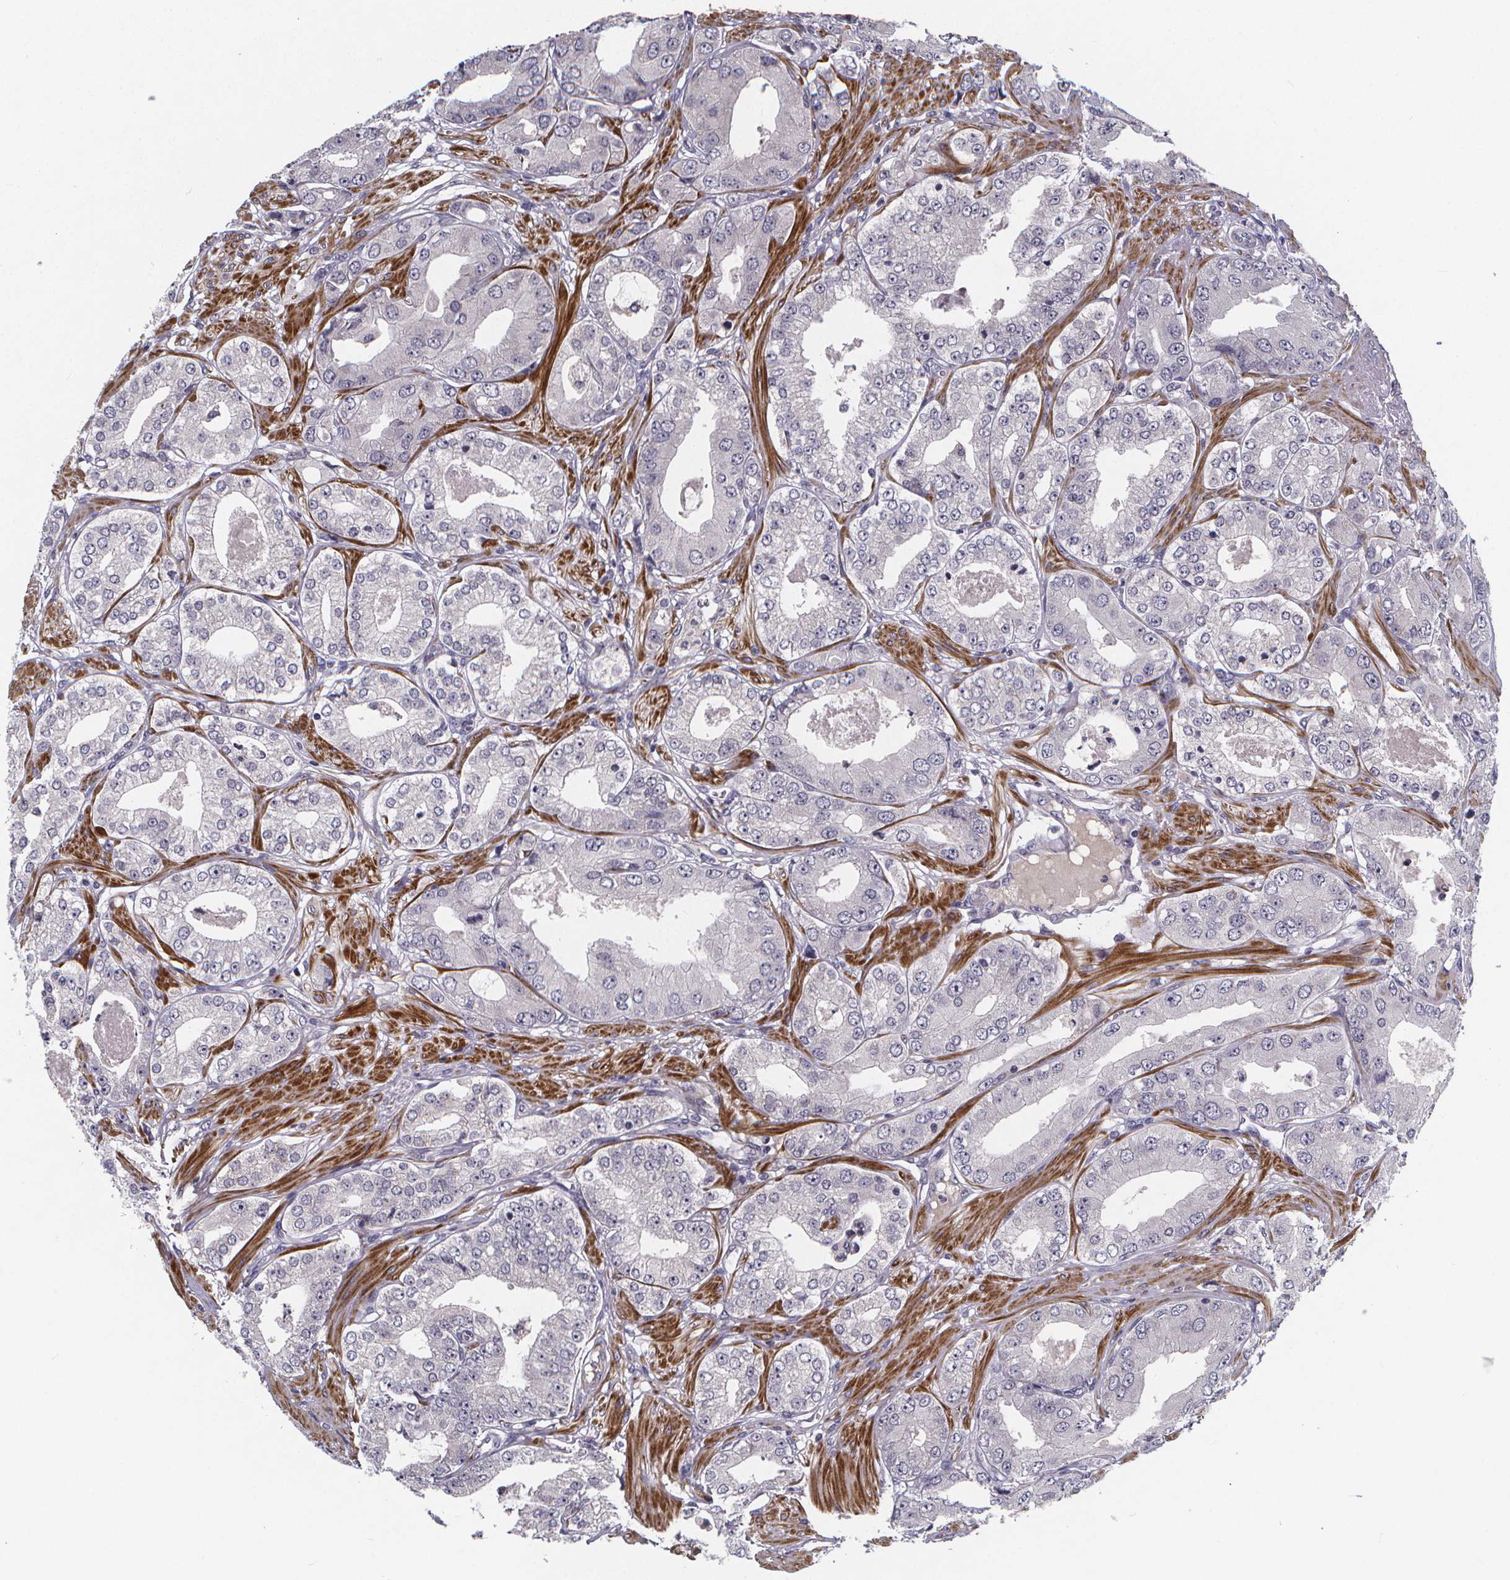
{"staining": {"intensity": "negative", "quantity": "none", "location": "none"}, "tissue": "prostate cancer", "cell_type": "Tumor cells", "image_type": "cancer", "snomed": [{"axis": "morphology", "description": "Adenocarcinoma, Low grade"}, {"axis": "topography", "description": "Prostate"}], "caption": "IHC micrograph of neoplastic tissue: prostate cancer stained with DAB demonstrates no significant protein staining in tumor cells.", "gene": "FBXW2", "patient": {"sex": "male", "age": 60}}